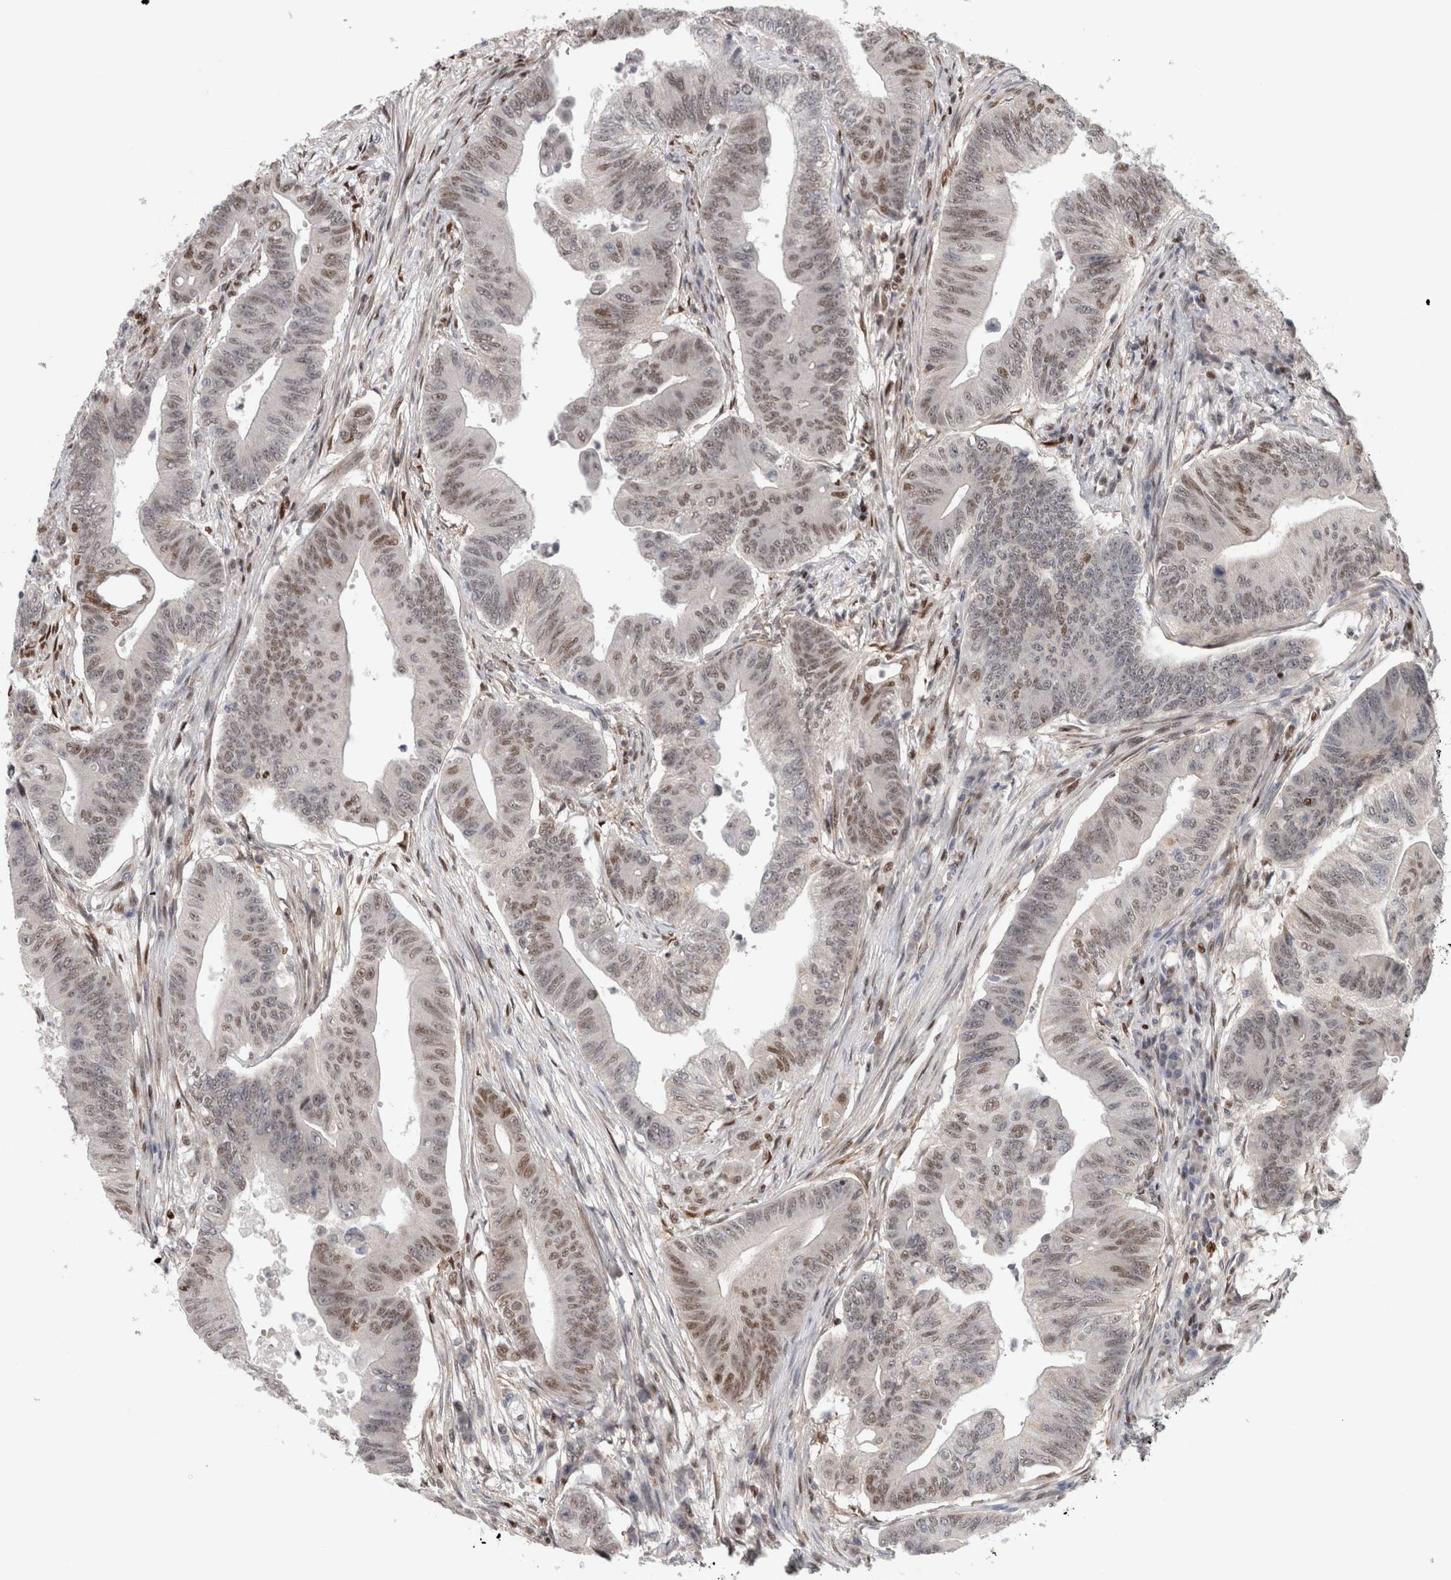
{"staining": {"intensity": "weak", "quantity": "25%-75%", "location": "nuclear"}, "tissue": "colorectal cancer", "cell_type": "Tumor cells", "image_type": "cancer", "snomed": [{"axis": "morphology", "description": "Adenoma, NOS"}, {"axis": "morphology", "description": "Adenocarcinoma, NOS"}, {"axis": "topography", "description": "Colon"}], "caption": "A brown stain highlights weak nuclear expression of a protein in human colorectal cancer (adenocarcinoma) tumor cells.", "gene": "SRARP", "patient": {"sex": "male", "age": 79}}